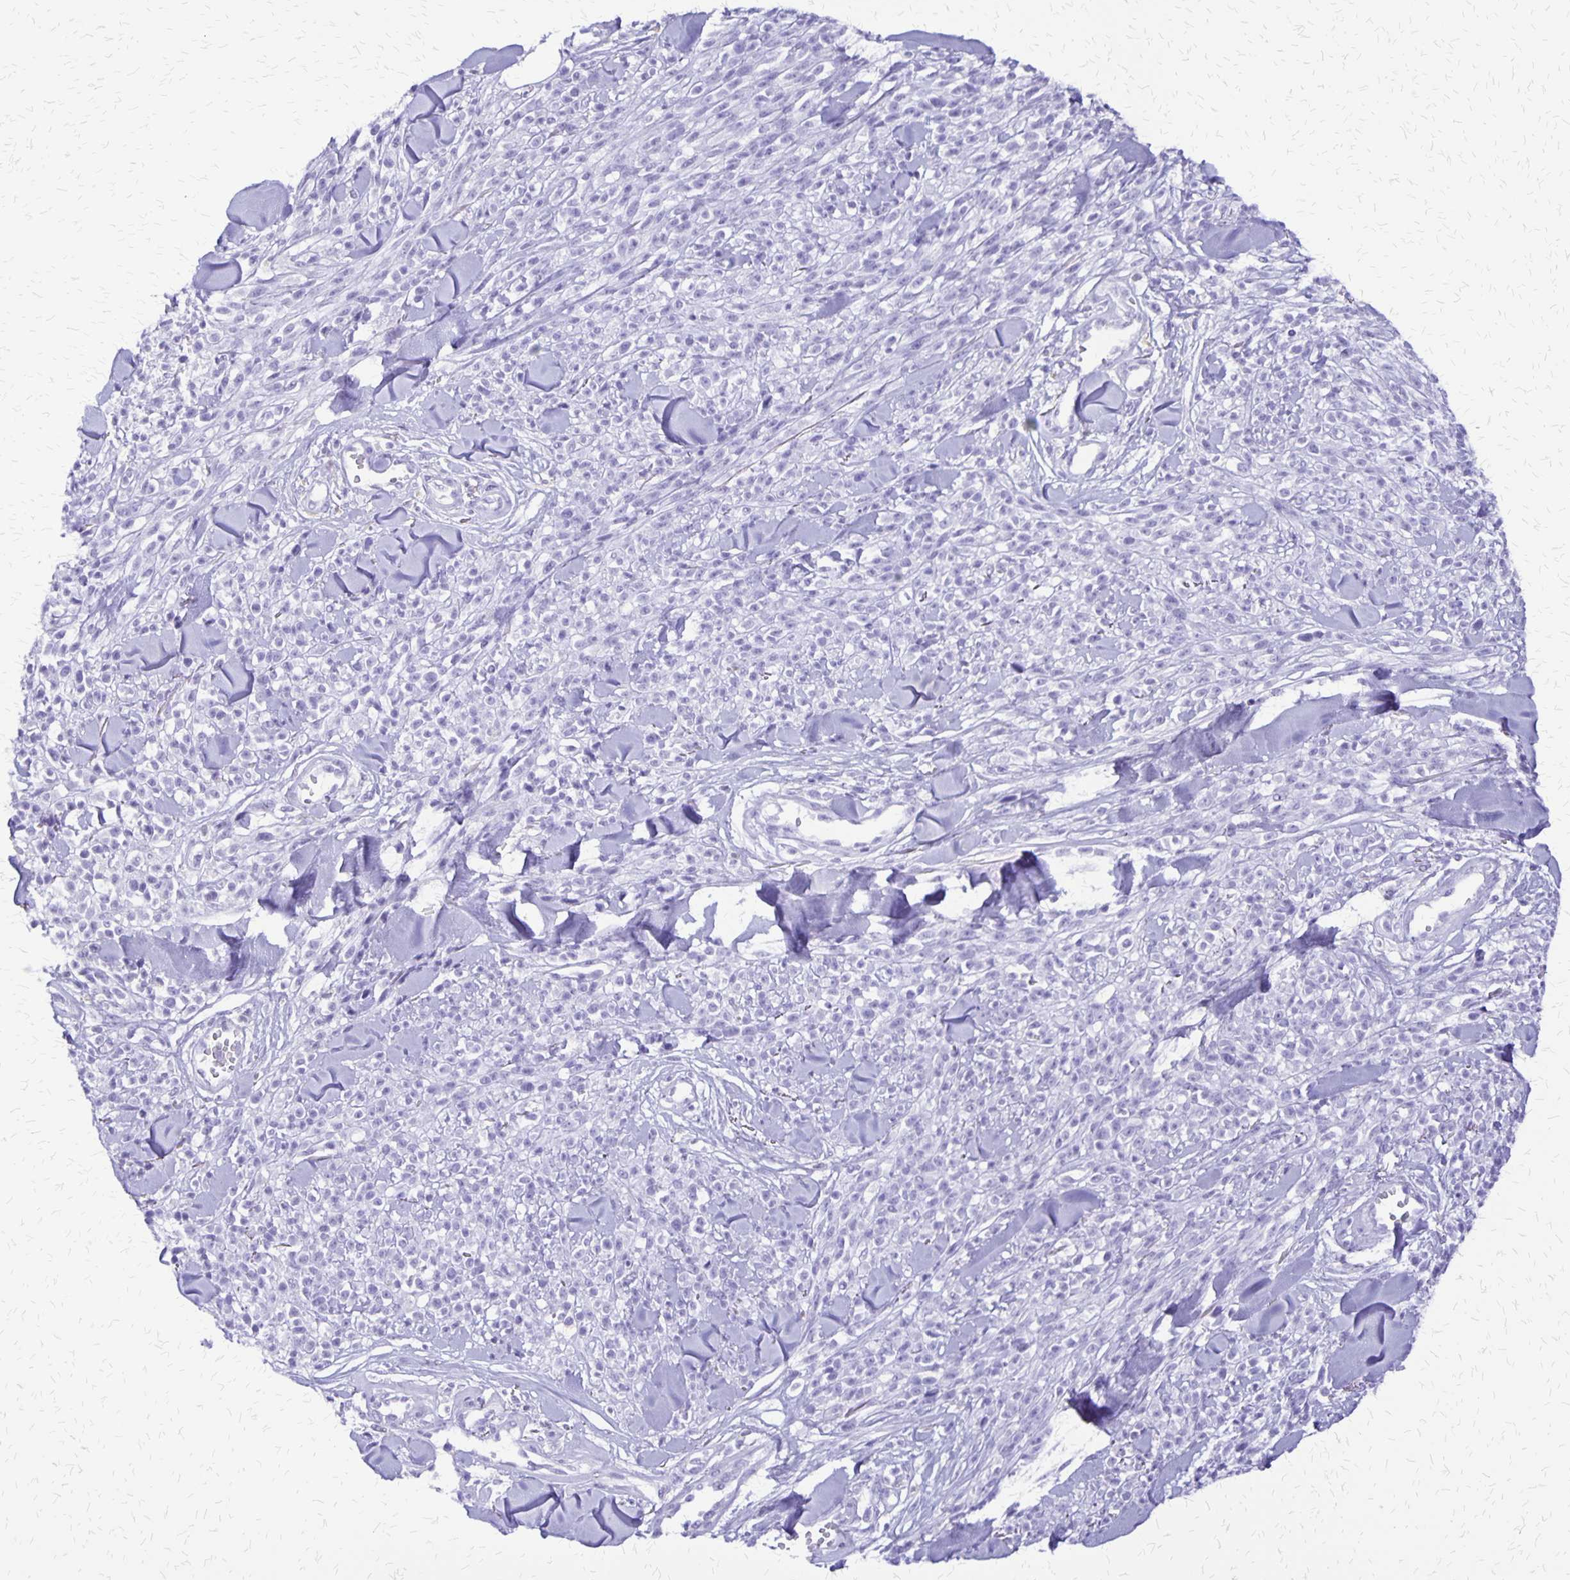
{"staining": {"intensity": "negative", "quantity": "none", "location": "none"}, "tissue": "melanoma", "cell_type": "Tumor cells", "image_type": "cancer", "snomed": [{"axis": "morphology", "description": "Malignant melanoma, NOS"}, {"axis": "topography", "description": "Skin"}, {"axis": "topography", "description": "Skin of trunk"}], "caption": "Photomicrograph shows no protein staining in tumor cells of malignant melanoma tissue.", "gene": "SLC13A2", "patient": {"sex": "male", "age": 74}}